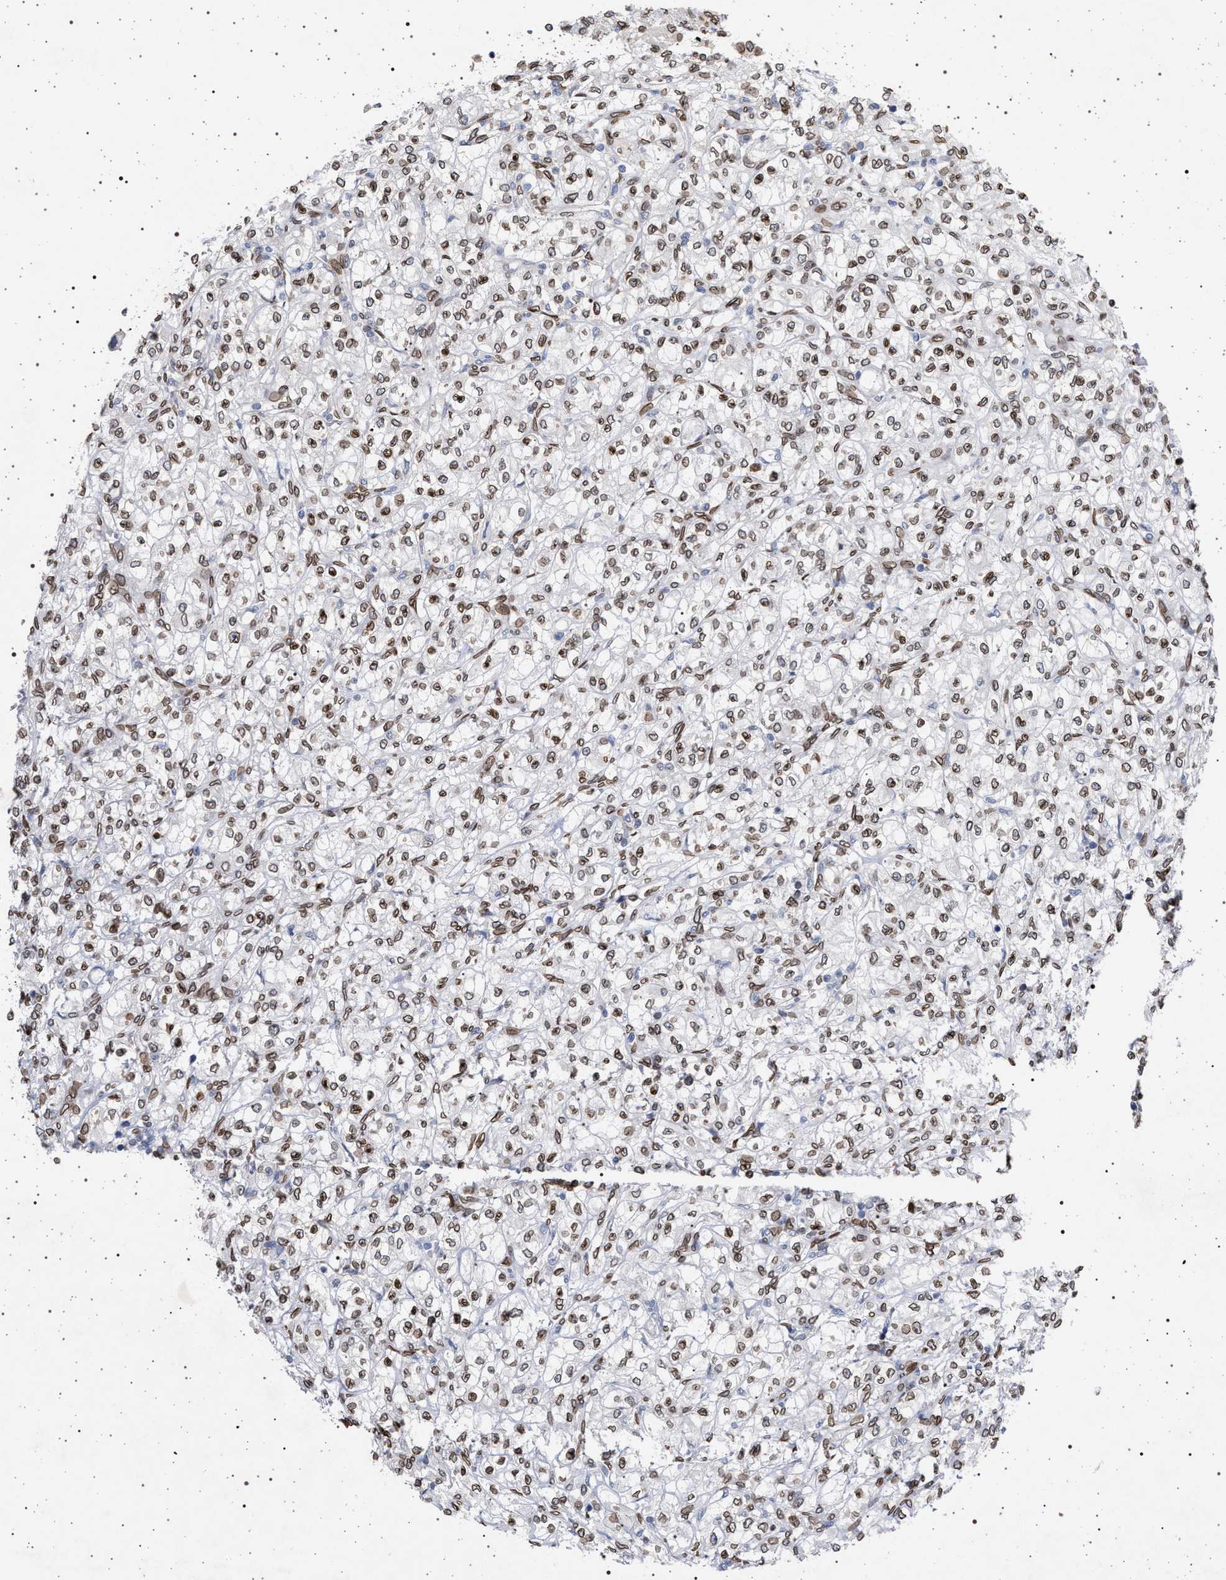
{"staining": {"intensity": "moderate", "quantity": ">75%", "location": "cytoplasmic/membranous,nuclear"}, "tissue": "renal cancer", "cell_type": "Tumor cells", "image_type": "cancer", "snomed": [{"axis": "morphology", "description": "Adenocarcinoma, NOS"}, {"axis": "topography", "description": "Kidney"}], "caption": "Immunohistochemistry (IHC) histopathology image of neoplastic tissue: human adenocarcinoma (renal) stained using immunohistochemistry (IHC) demonstrates medium levels of moderate protein expression localized specifically in the cytoplasmic/membranous and nuclear of tumor cells, appearing as a cytoplasmic/membranous and nuclear brown color.", "gene": "ING2", "patient": {"sex": "male", "age": 77}}